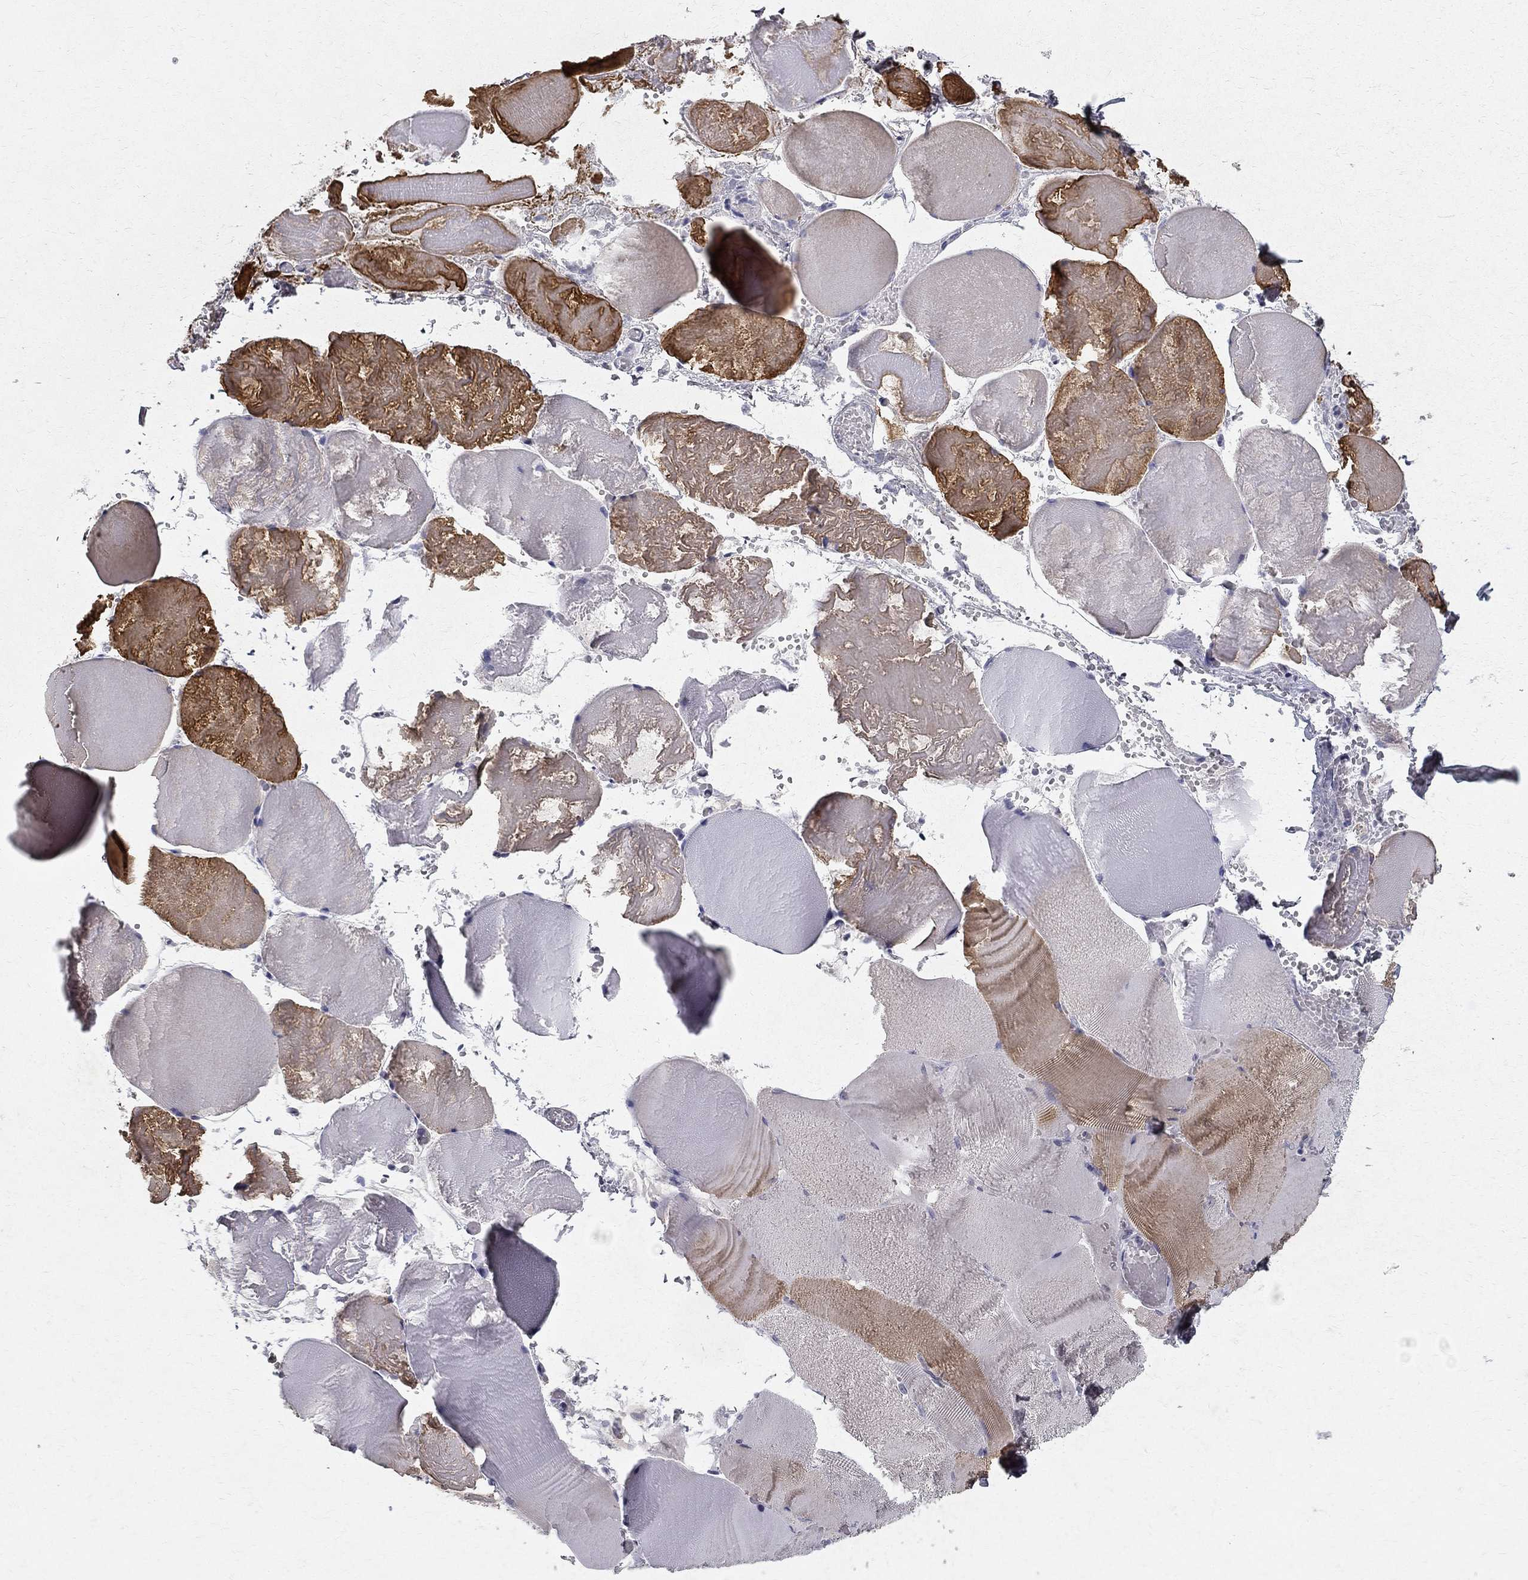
{"staining": {"intensity": "moderate", "quantity": "<25%", "location": "cytoplasmic/membranous"}, "tissue": "skeletal muscle", "cell_type": "Myocytes", "image_type": "normal", "snomed": [{"axis": "morphology", "description": "Normal tissue, NOS"}, {"axis": "morphology", "description": "Malignant melanoma, Metastatic site"}, {"axis": "topography", "description": "Skeletal muscle"}], "caption": "DAB immunohistochemical staining of unremarkable human skeletal muscle displays moderate cytoplasmic/membranous protein expression in about <25% of myocytes.", "gene": "CLIC6", "patient": {"sex": "male", "age": 50}}